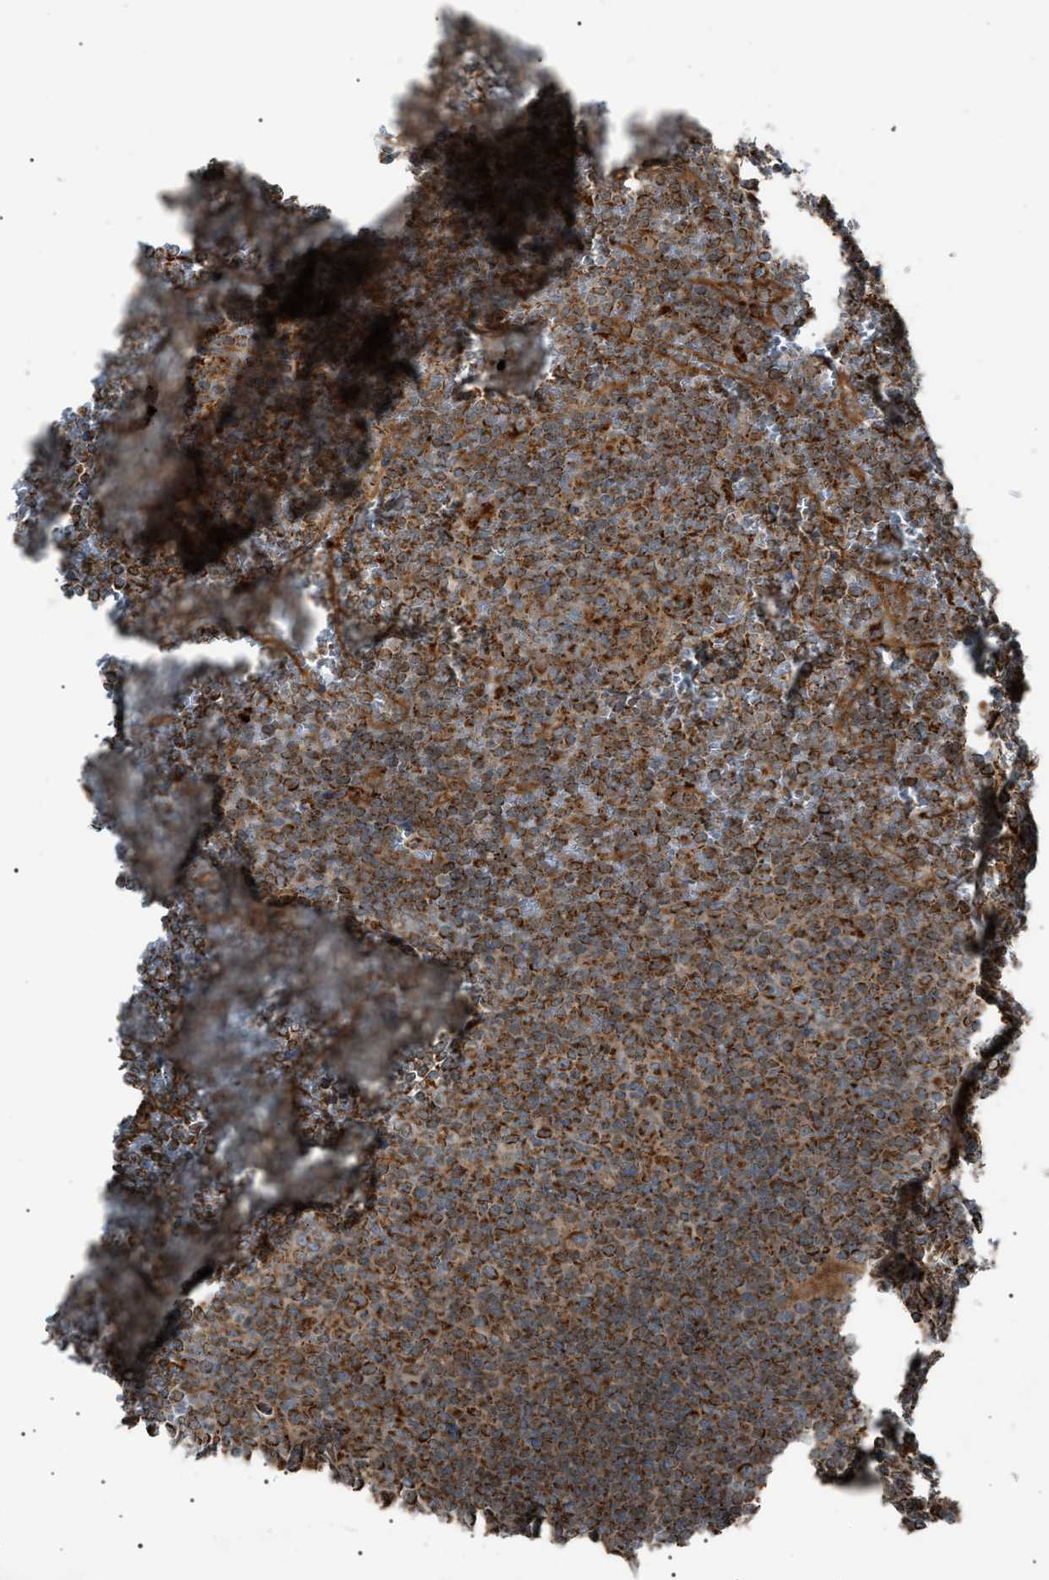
{"staining": {"intensity": "moderate", "quantity": ">75%", "location": "cytoplasmic/membranous"}, "tissue": "lymphoma", "cell_type": "Tumor cells", "image_type": "cancer", "snomed": [{"axis": "morphology", "description": "Malignant lymphoma, non-Hodgkin's type, Low grade"}, {"axis": "topography", "description": "Spleen"}], "caption": "Lymphoma was stained to show a protein in brown. There is medium levels of moderate cytoplasmic/membranous expression in about >75% of tumor cells. (DAB (3,3'-diaminobenzidine) IHC with brightfield microscopy, high magnification).", "gene": "C1GALT1C1", "patient": {"sex": "female", "age": 19}}